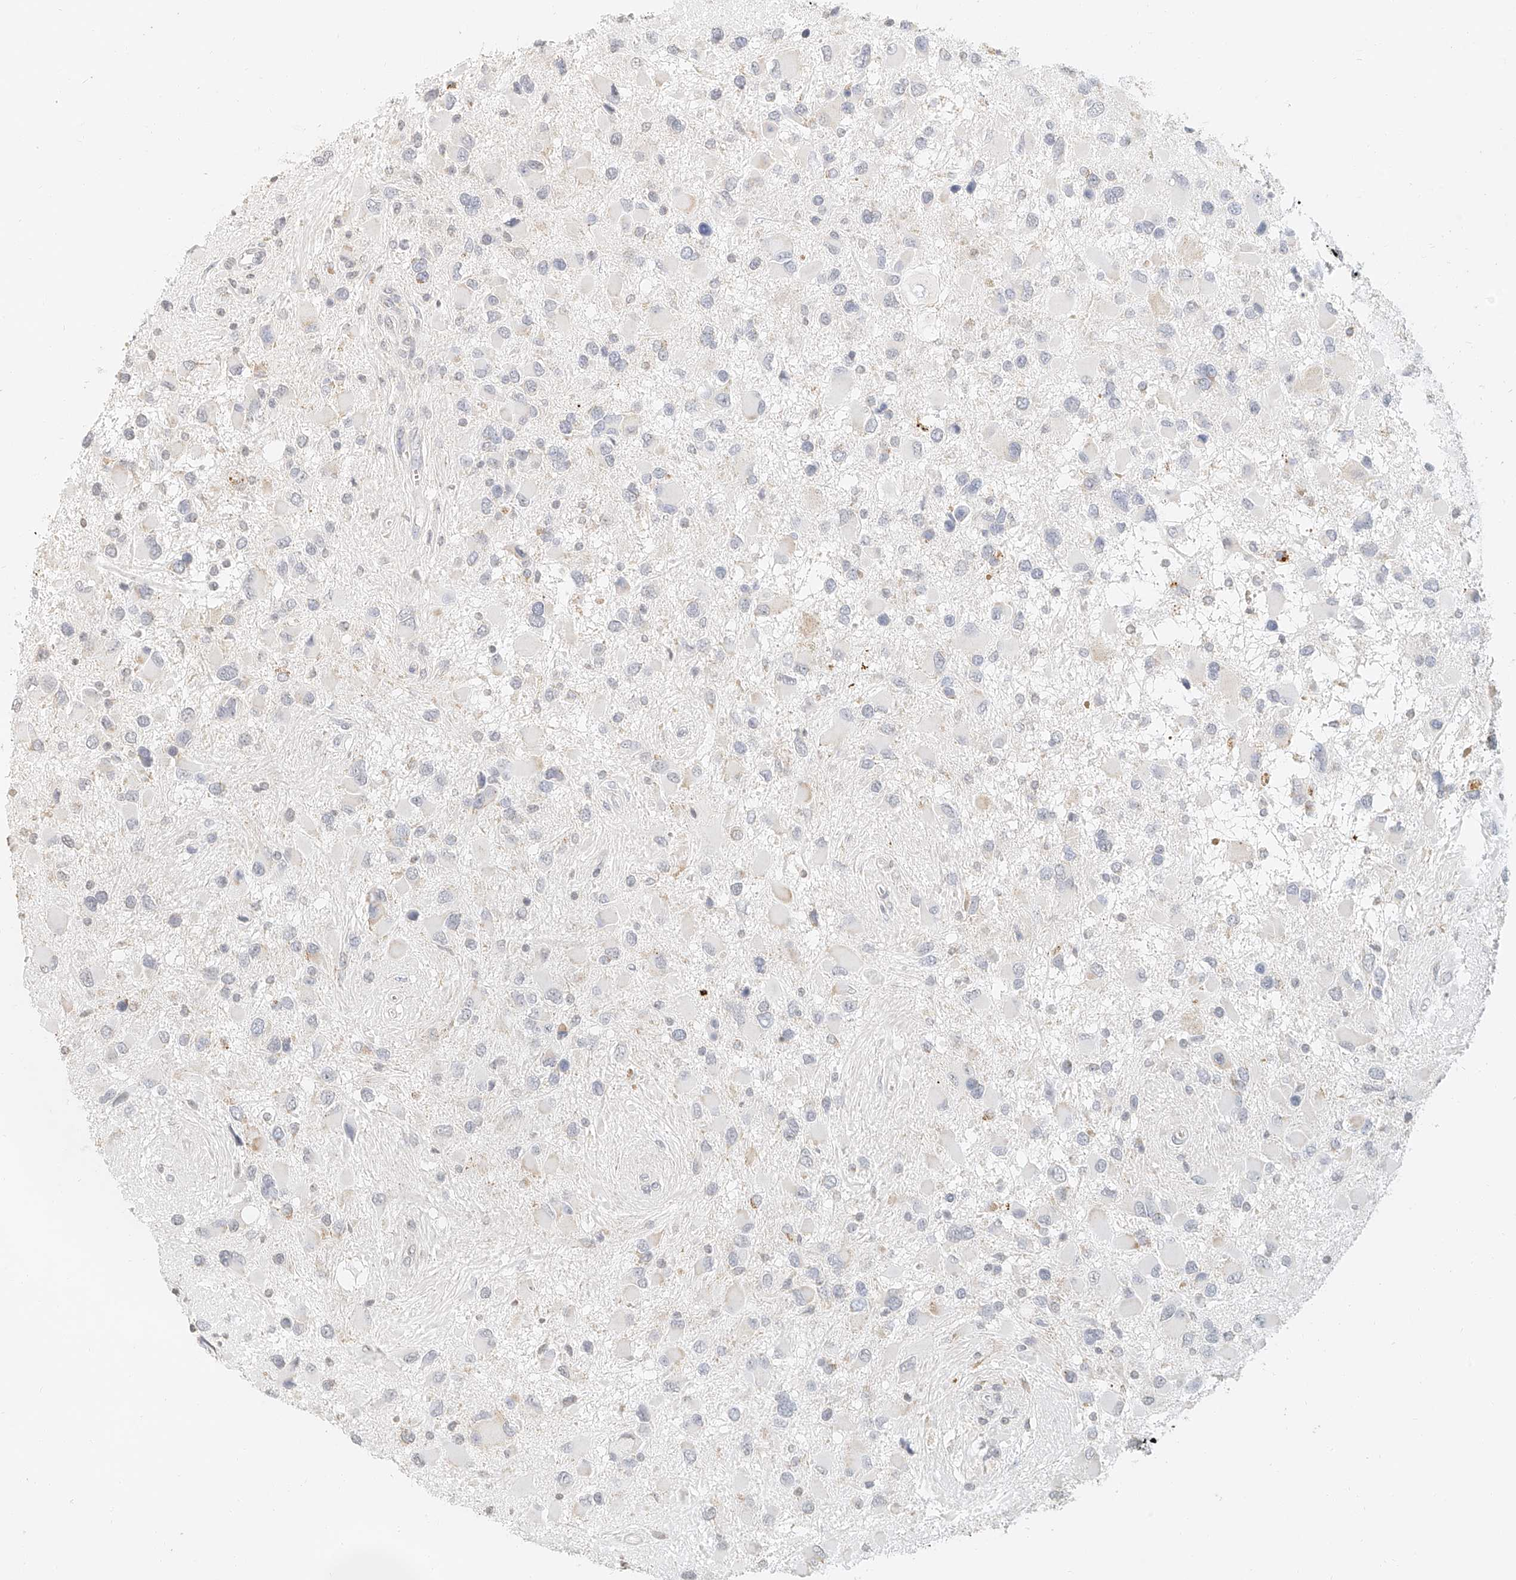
{"staining": {"intensity": "negative", "quantity": "none", "location": "none"}, "tissue": "glioma", "cell_type": "Tumor cells", "image_type": "cancer", "snomed": [{"axis": "morphology", "description": "Glioma, malignant, High grade"}, {"axis": "topography", "description": "Brain"}], "caption": "This micrograph is of glioma stained with immunohistochemistry to label a protein in brown with the nuclei are counter-stained blue. There is no staining in tumor cells.", "gene": "CXorf58", "patient": {"sex": "male", "age": 53}}